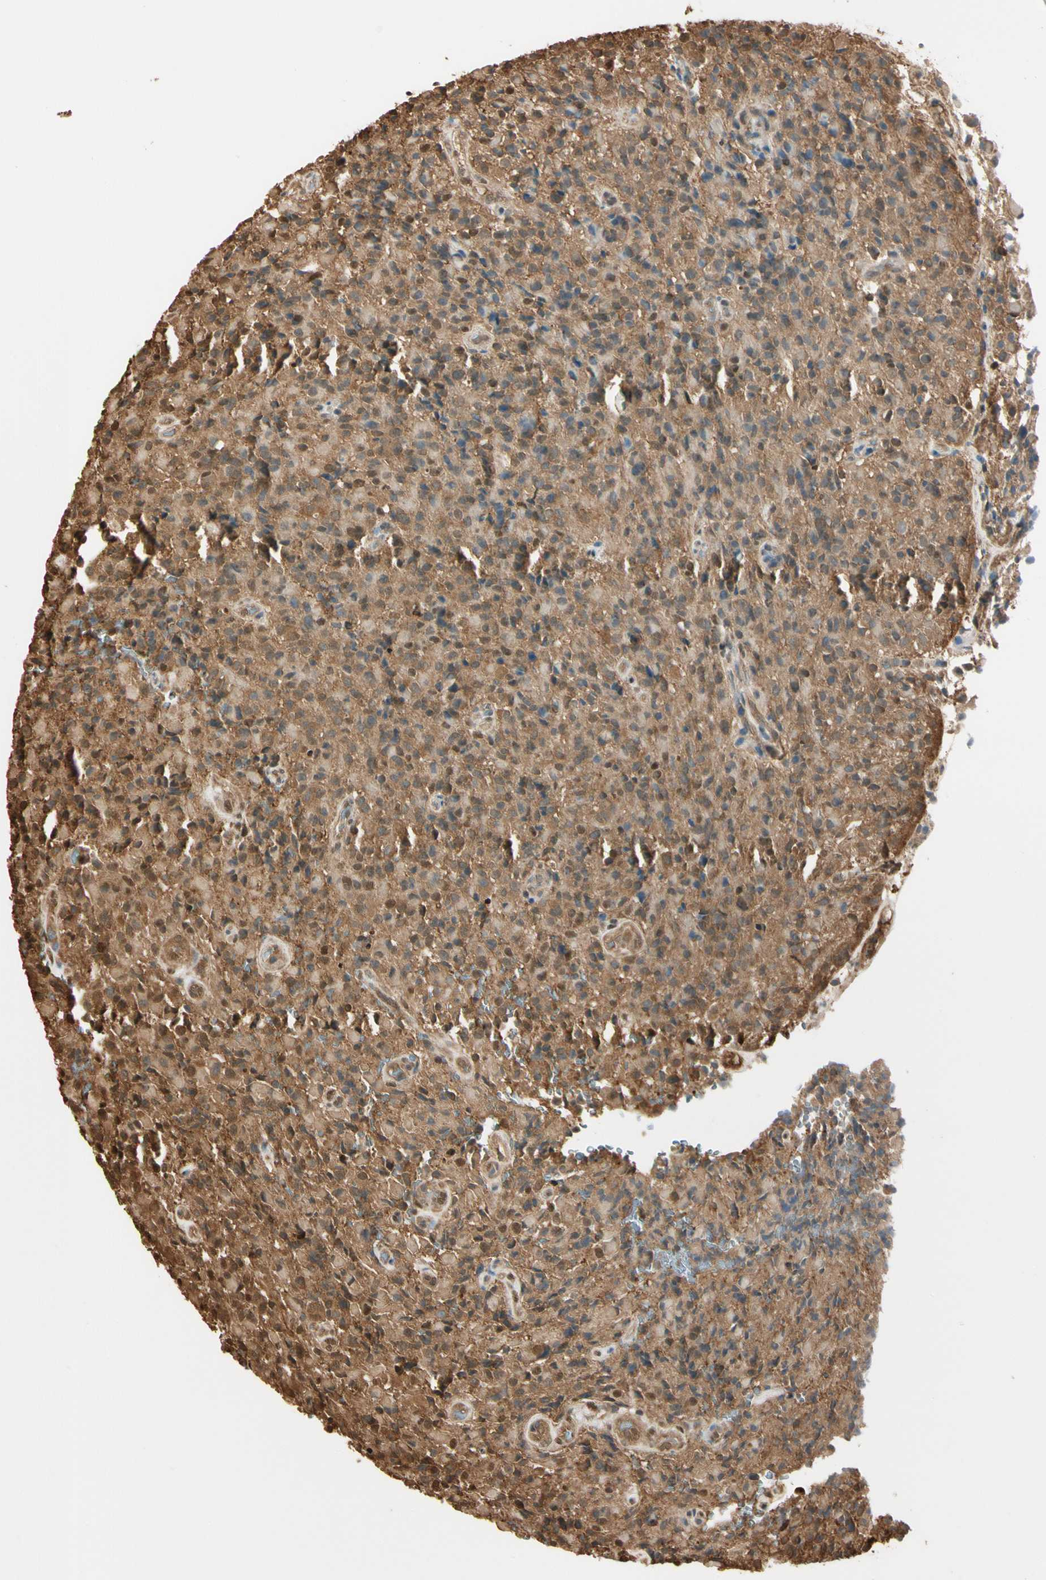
{"staining": {"intensity": "moderate", "quantity": ">75%", "location": "cytoplasmic/membranous,nuclear"}, "tissue": "glioma", "cell_type": "Tumor cells", "image_type": "cancer", "snomed": [{"axis": "morphology", "description": "Glioma, malignant, High grade"}, {"axis": "topography", "description": "Brain"}], "caption": "Human glioma stained with a protein marker shows moderate staining in tumor cells.", "gene": "PNCK", "patient": {"sex": "male", "age": 71}}